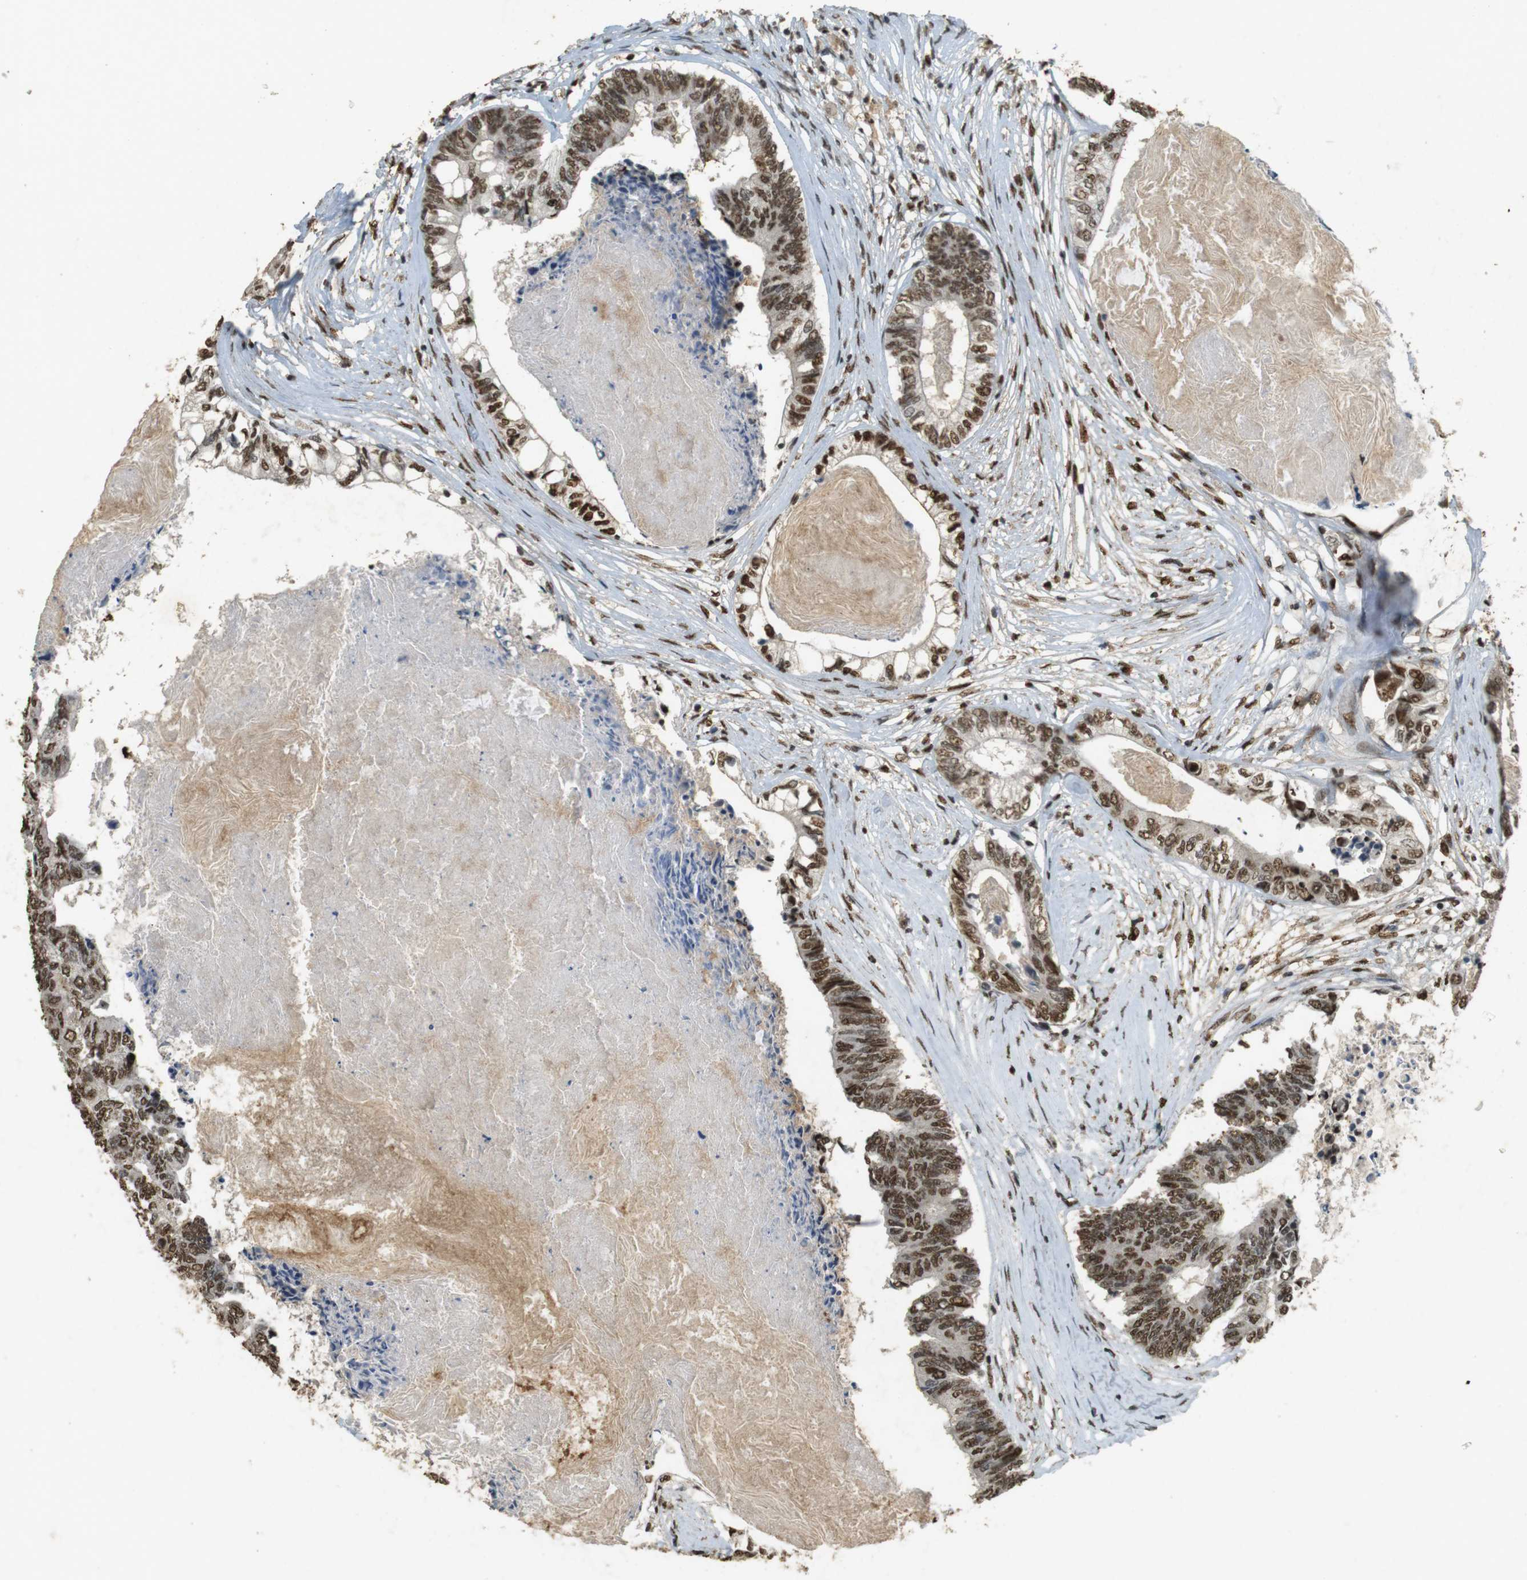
{"staining": {"intensity": "moderate", "quantity": ">75%", "location": "cytoplasmic/membranous,nuclear"}, "tissue": "colorectal cancer", "cell_type": "Tumor cells", "image_type": "cancer", "snomed": [{"axis": "morphology", "description": "Adenocarcinoma, NOS"}, {"axis": "topography", "description": "Rectum"}], "caption": "IHC of human adenocarcinoma (colorectal) displays medium levels of moderate cytoplasmic/membranous and nuclear positivity in approximately >75% of tumor cells.", "gene": "GATA4", "patient": {"sex": "male", "age": 63}}